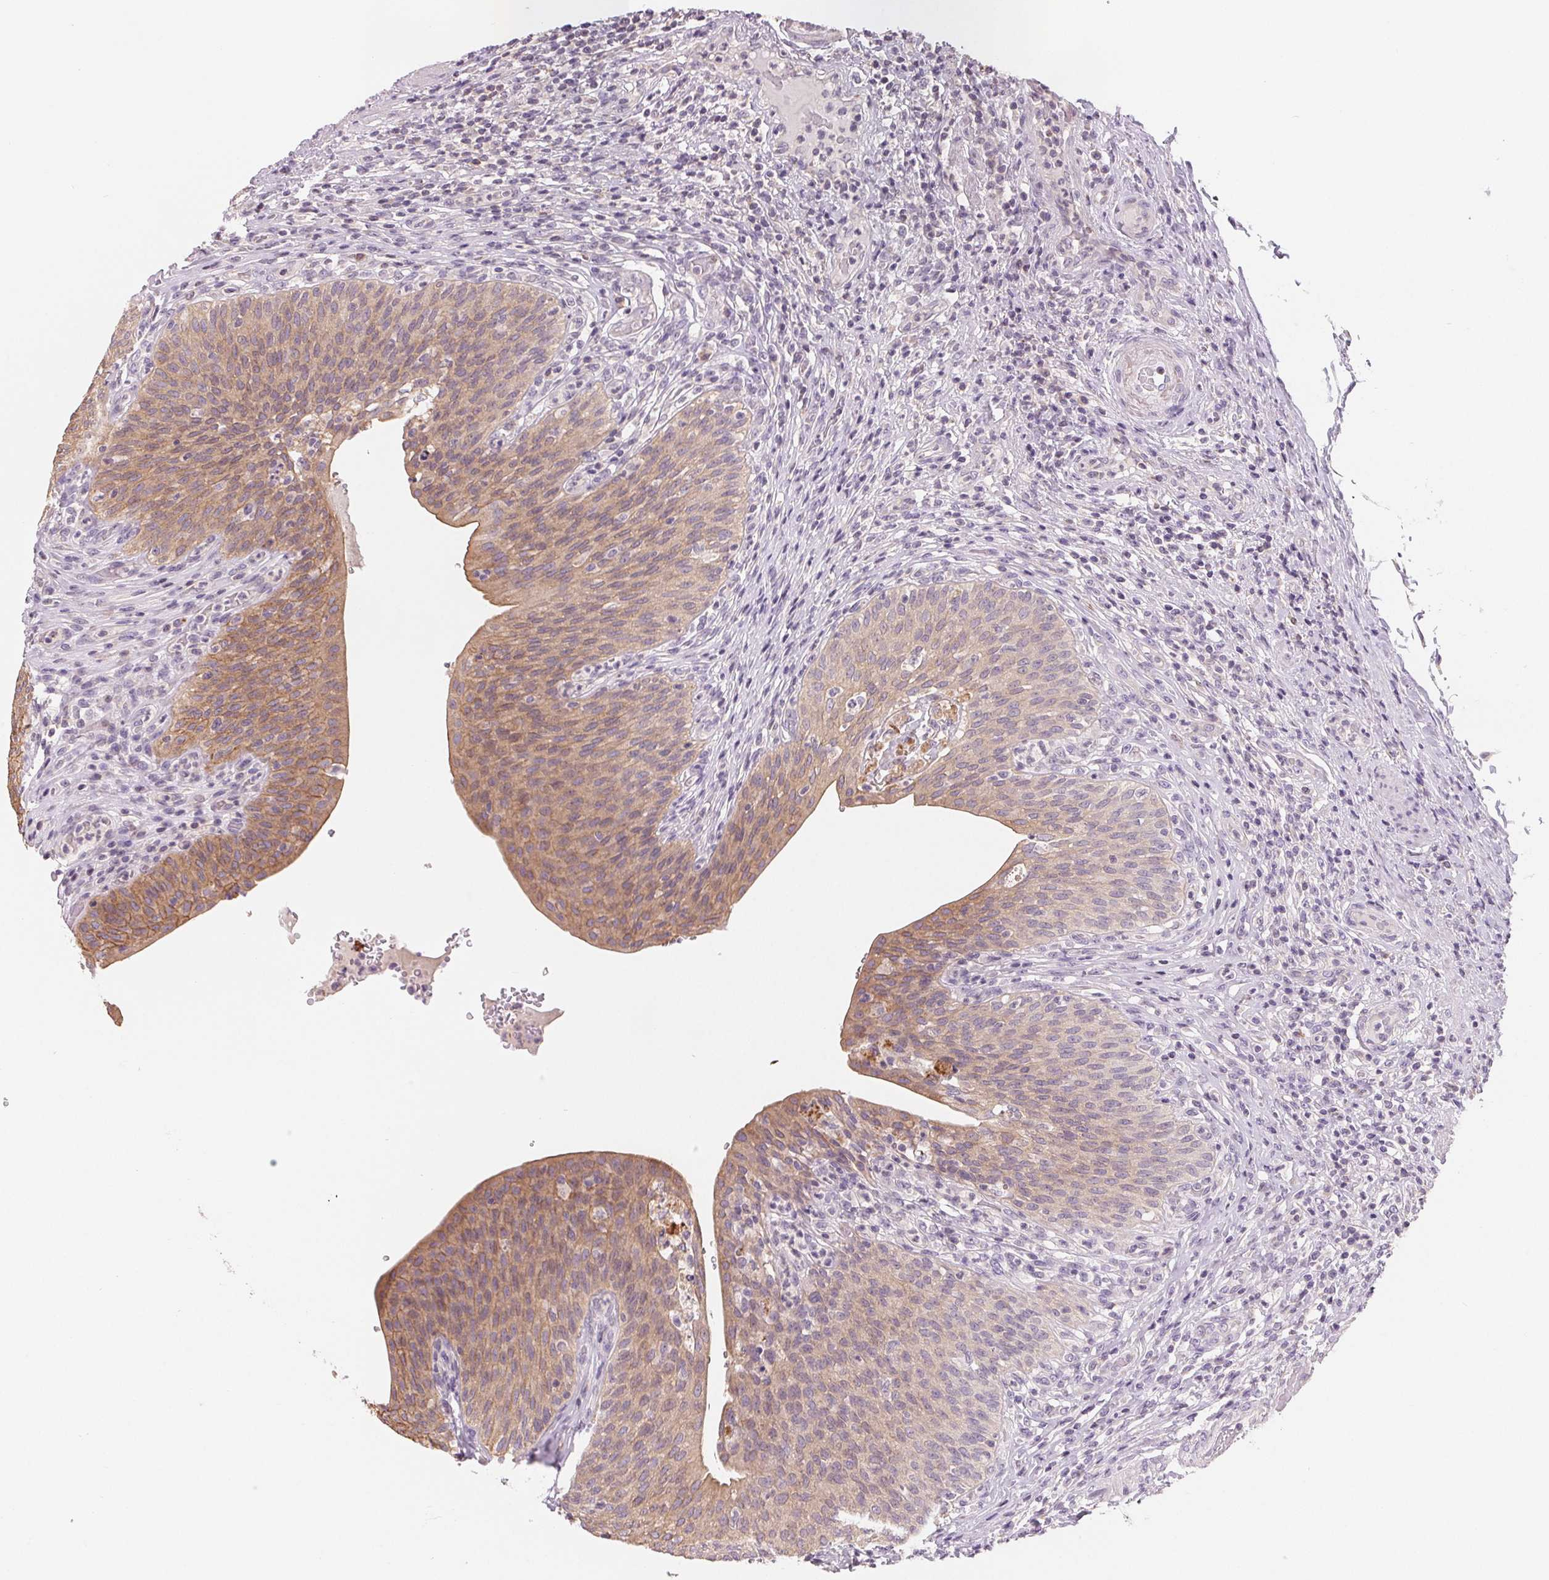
{"staining": {"intensity": "moderate", "quantity": "25%-75%", "location": "cytoplasmic/membranous"}, "tissue": "urinary bladder", "cell_type": "Urothelial cells", "image_type": "normal", "snomed": [{"axis": "morphology", "description": "Normal tissue, NOS"}, {"axis": "topography", "description": "Urinary bladder"}, {"axis": "topography", "description": "Peripheral nerve tissue"}], "caption": "High-magnification brightfield microscopy of benign urinary bladder stained with DAB (3,3'-diaminobenzidine) (brown) and counterstained with hematoxylin (blue). urothelial cells exhibit moderate cytoplasmic/membranous positivity is seen in approximately25%-75% of cells. (DAB (3,3'-diaminobenzidine) IHC, brown staining for protein, blue staining for nuclei).", "gene": "VTCN1", "patient": {"sex": "male", "age": 66}}